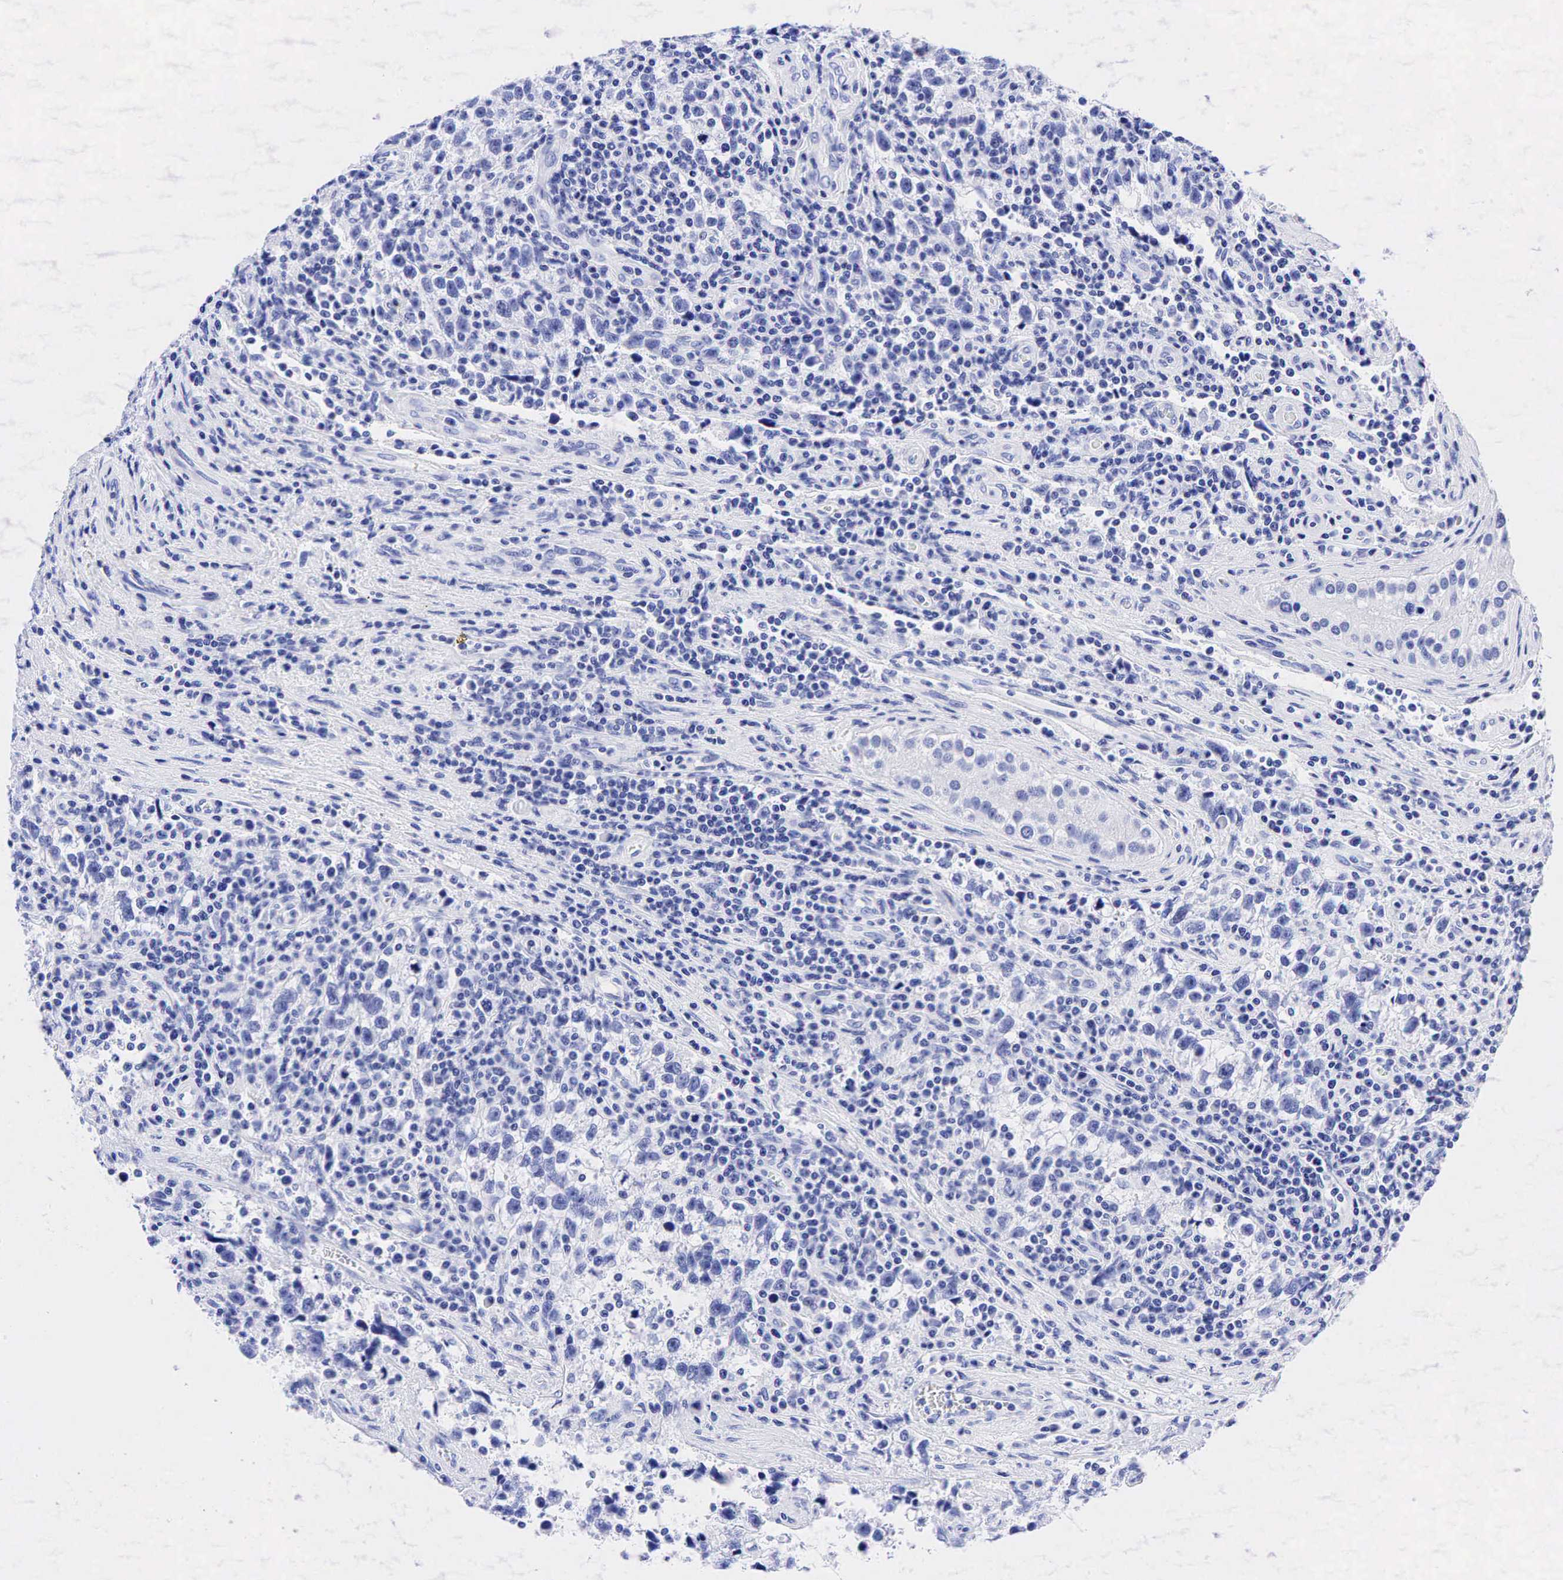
{"staining": {"intensity": "negative", "quantity": "none", "location": "none"}, "tissue": "testis cancer", "cell_type": "Tumor cells", "image_type": "cancer", "snomed": [{"axis": "morphology", "description": "Seminoma, NOS"}, {"axis": "topography", "description": "Testis"}], "caption": "Testis seminoma stained for a protein using IHC displays no staining tumor cells.", "gene": "ESR1", "patient": {"sex": "male", "age": 38}}